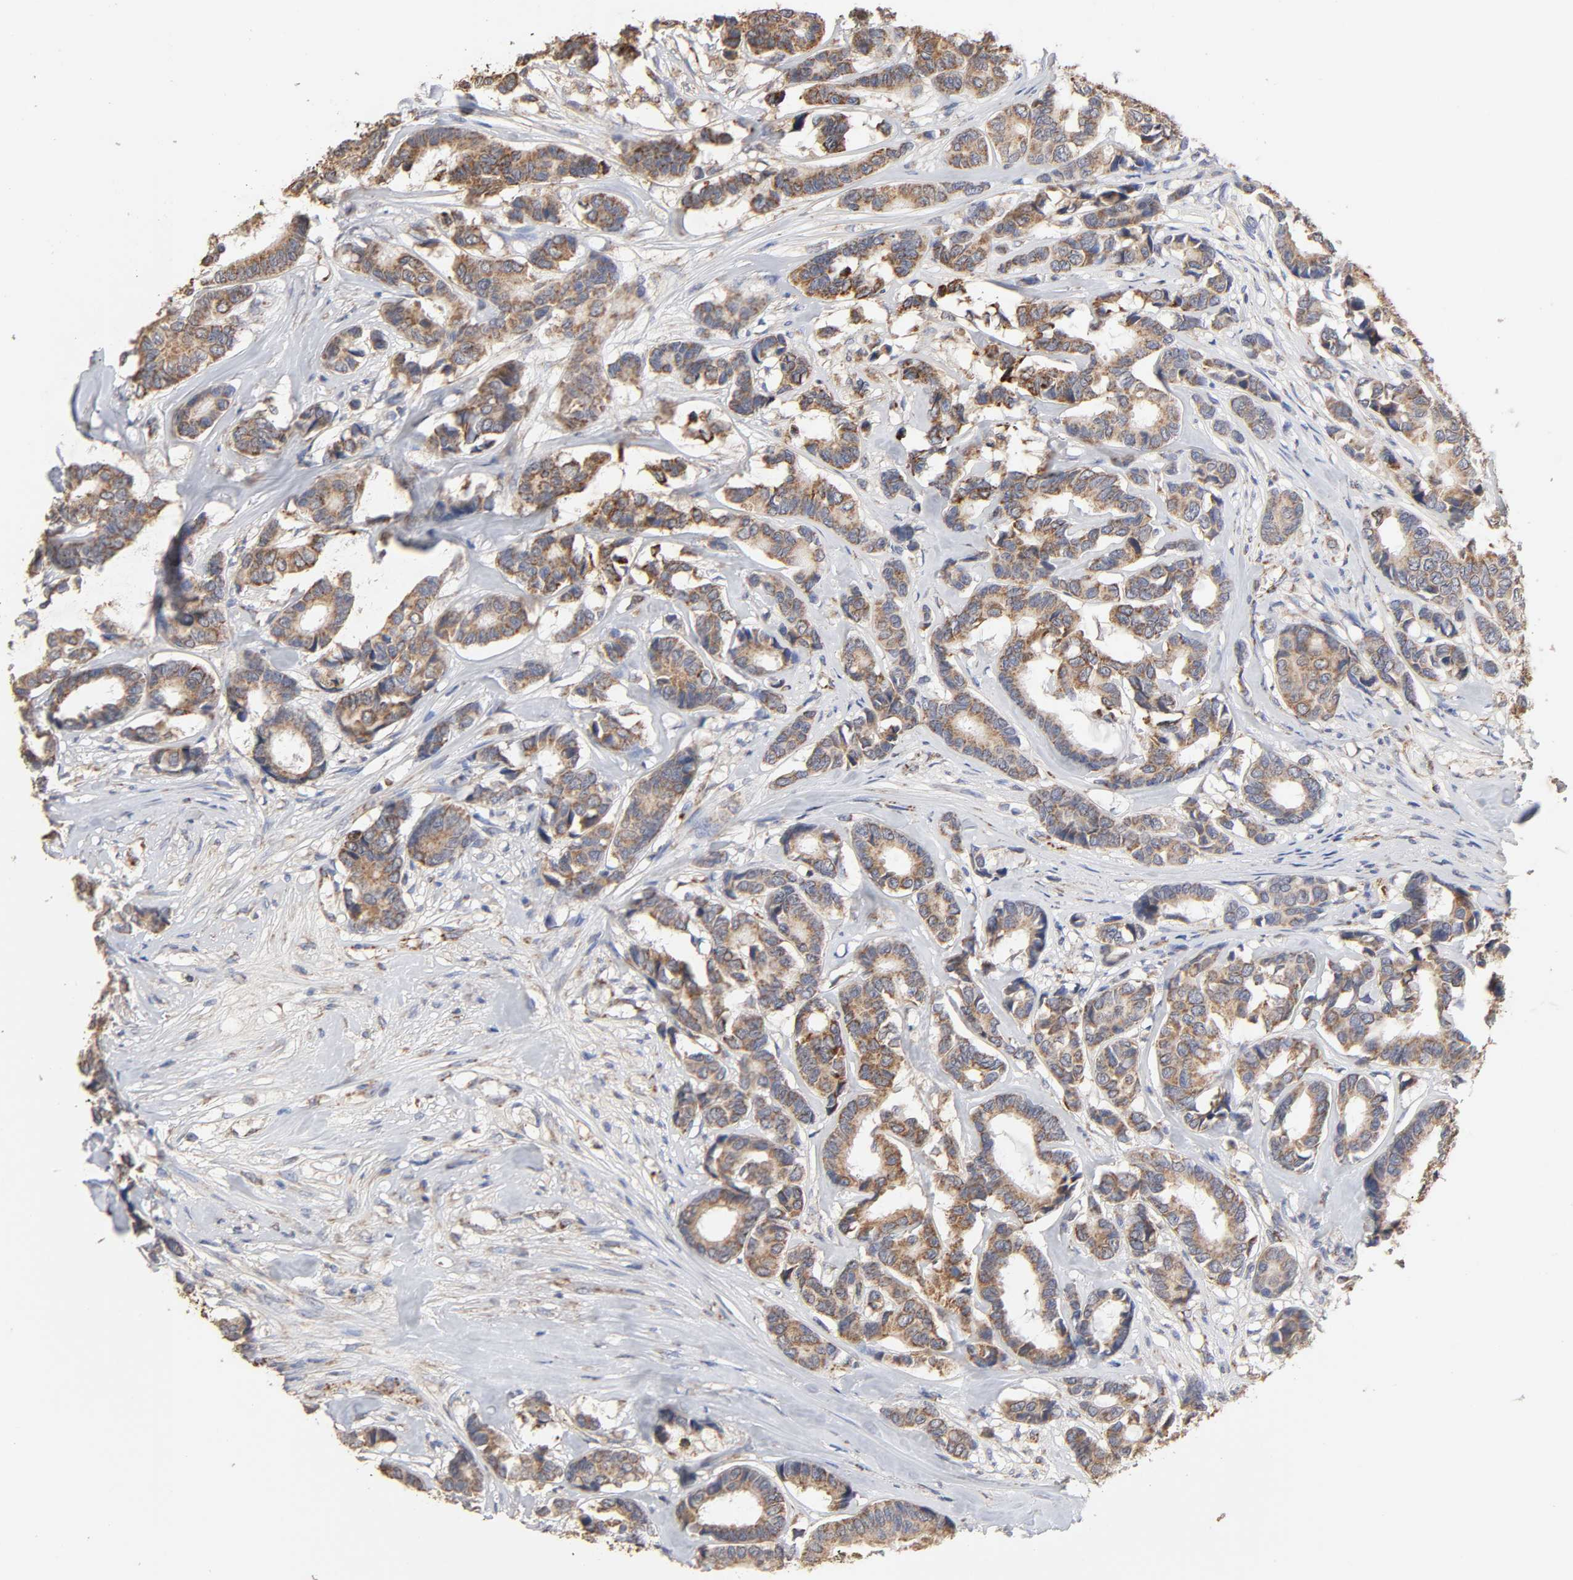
{"staining": {"intensity": "strong", "quantity": ">75%", "location": "cytoplasmic/membranous"}, "tissue": "breast cancer", "cell_type": "Tumor cells", "image_type": "cancer", "snomed": [{"axis": "morphology", "description": "Duct carcinoma"}, {"axis": "topography", "description": "Breast"}], "caption": "Immunohistochemistry image of human breast cancer (infiltrating ductal carcinoma) stained for a protein (brown), which reveals high levels of strong cytoplasmic/membranous positivity in about >75% of tumor cells.", "gene": "CYCS", "patient": {"sex": "female", "age": 87}}